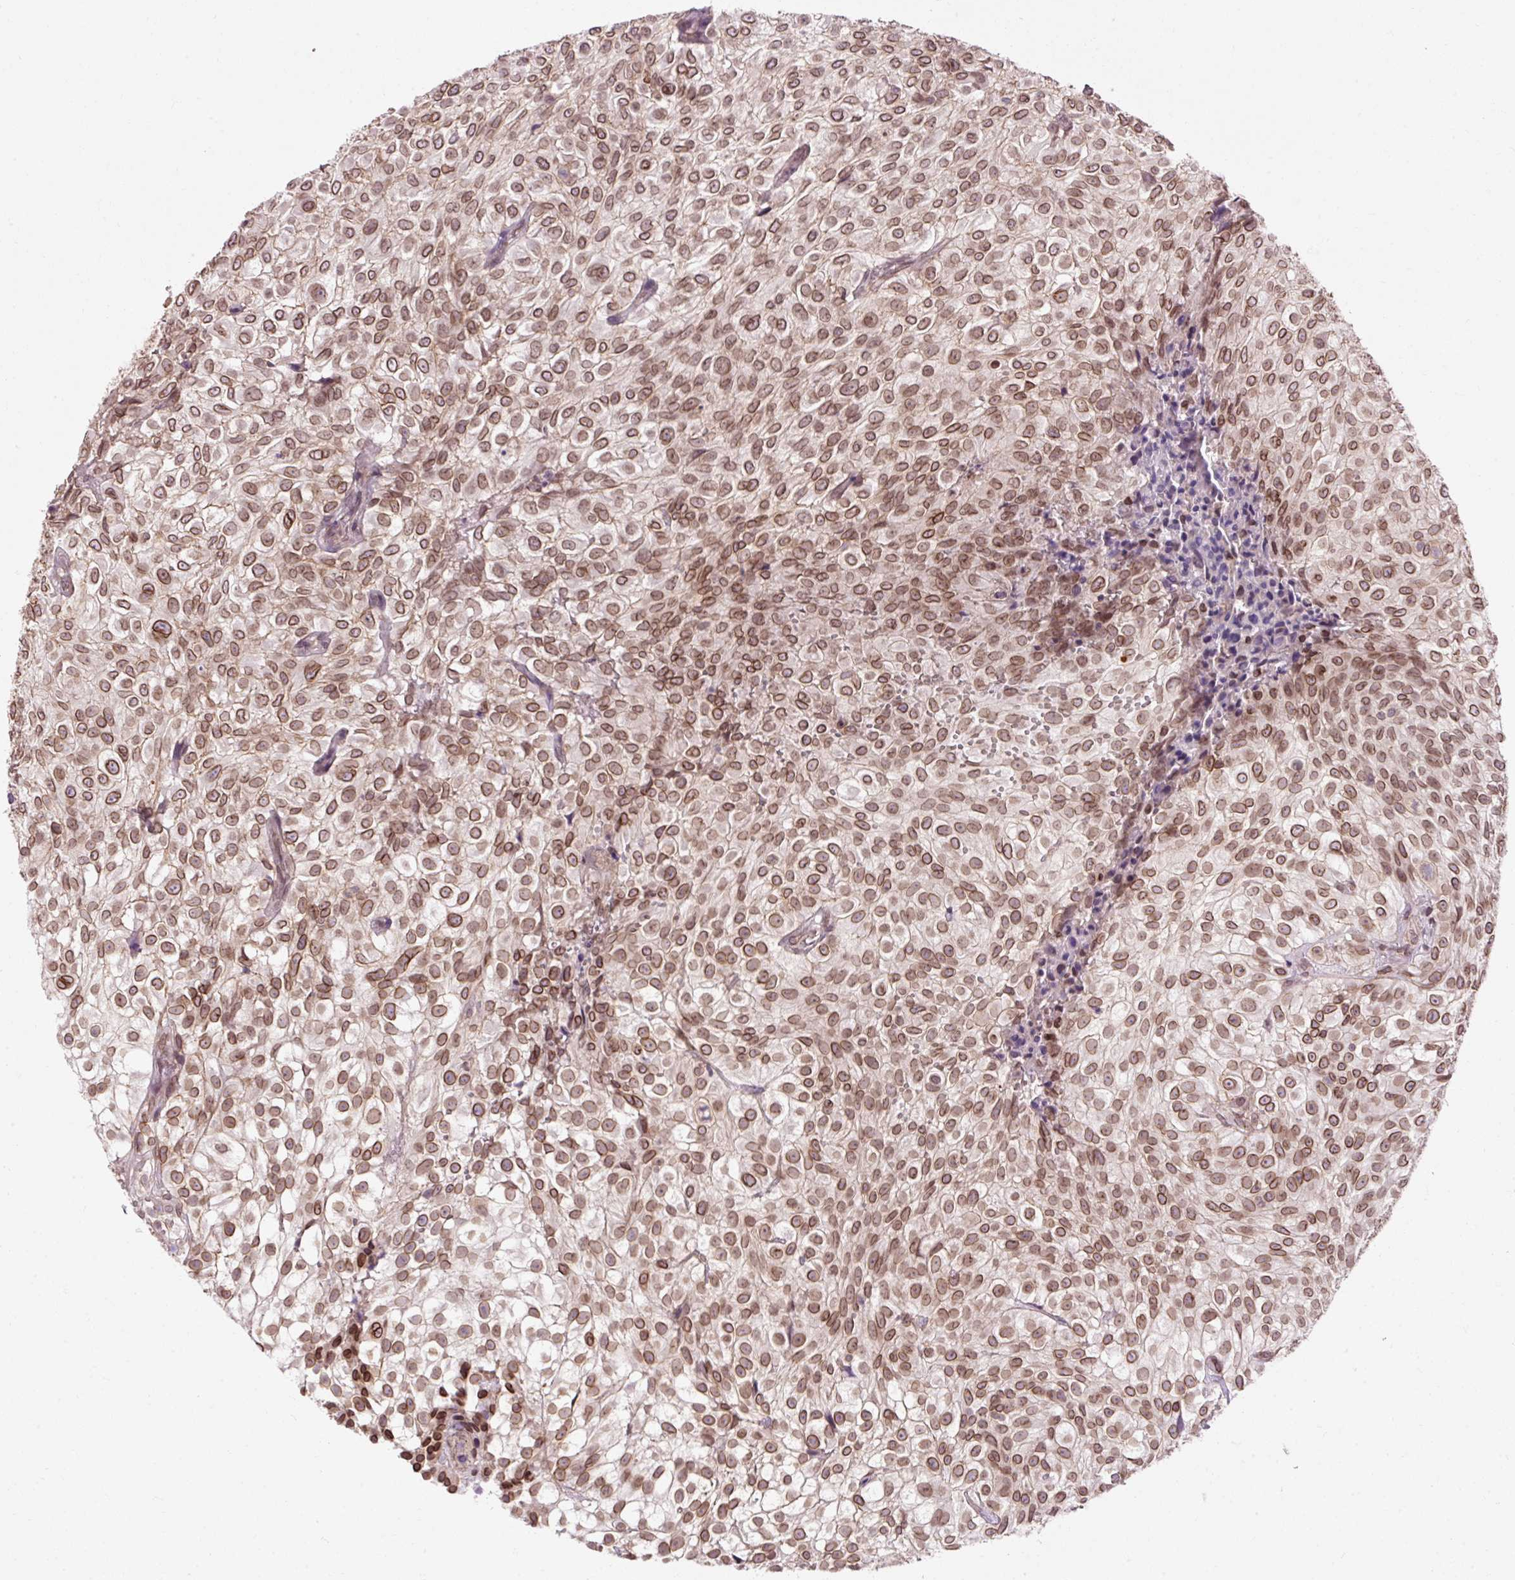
{"staining": {"intensity": "moderate", "quantity": ">75%", "location": "cytoplasmic/membranous,nuclear"}, "tissue": "urothelial cancer", "cell_type": "Tumor cells", "image_type": "cancer", "snomed": [{"axis": "morphology", "description": "Urothelial carcinoma, High grade"}, {"axis": "topography", "description": "Urinary bladder"}], "caption": "Urothelial cancer tissue displays moderate cytoplasmic/membranous and nuclear positivity in about >75% of tumor cells, visualized by immunohistochemistry.", "gene": "ZNF610", "patient": {"sex": "male", "age": 56}}